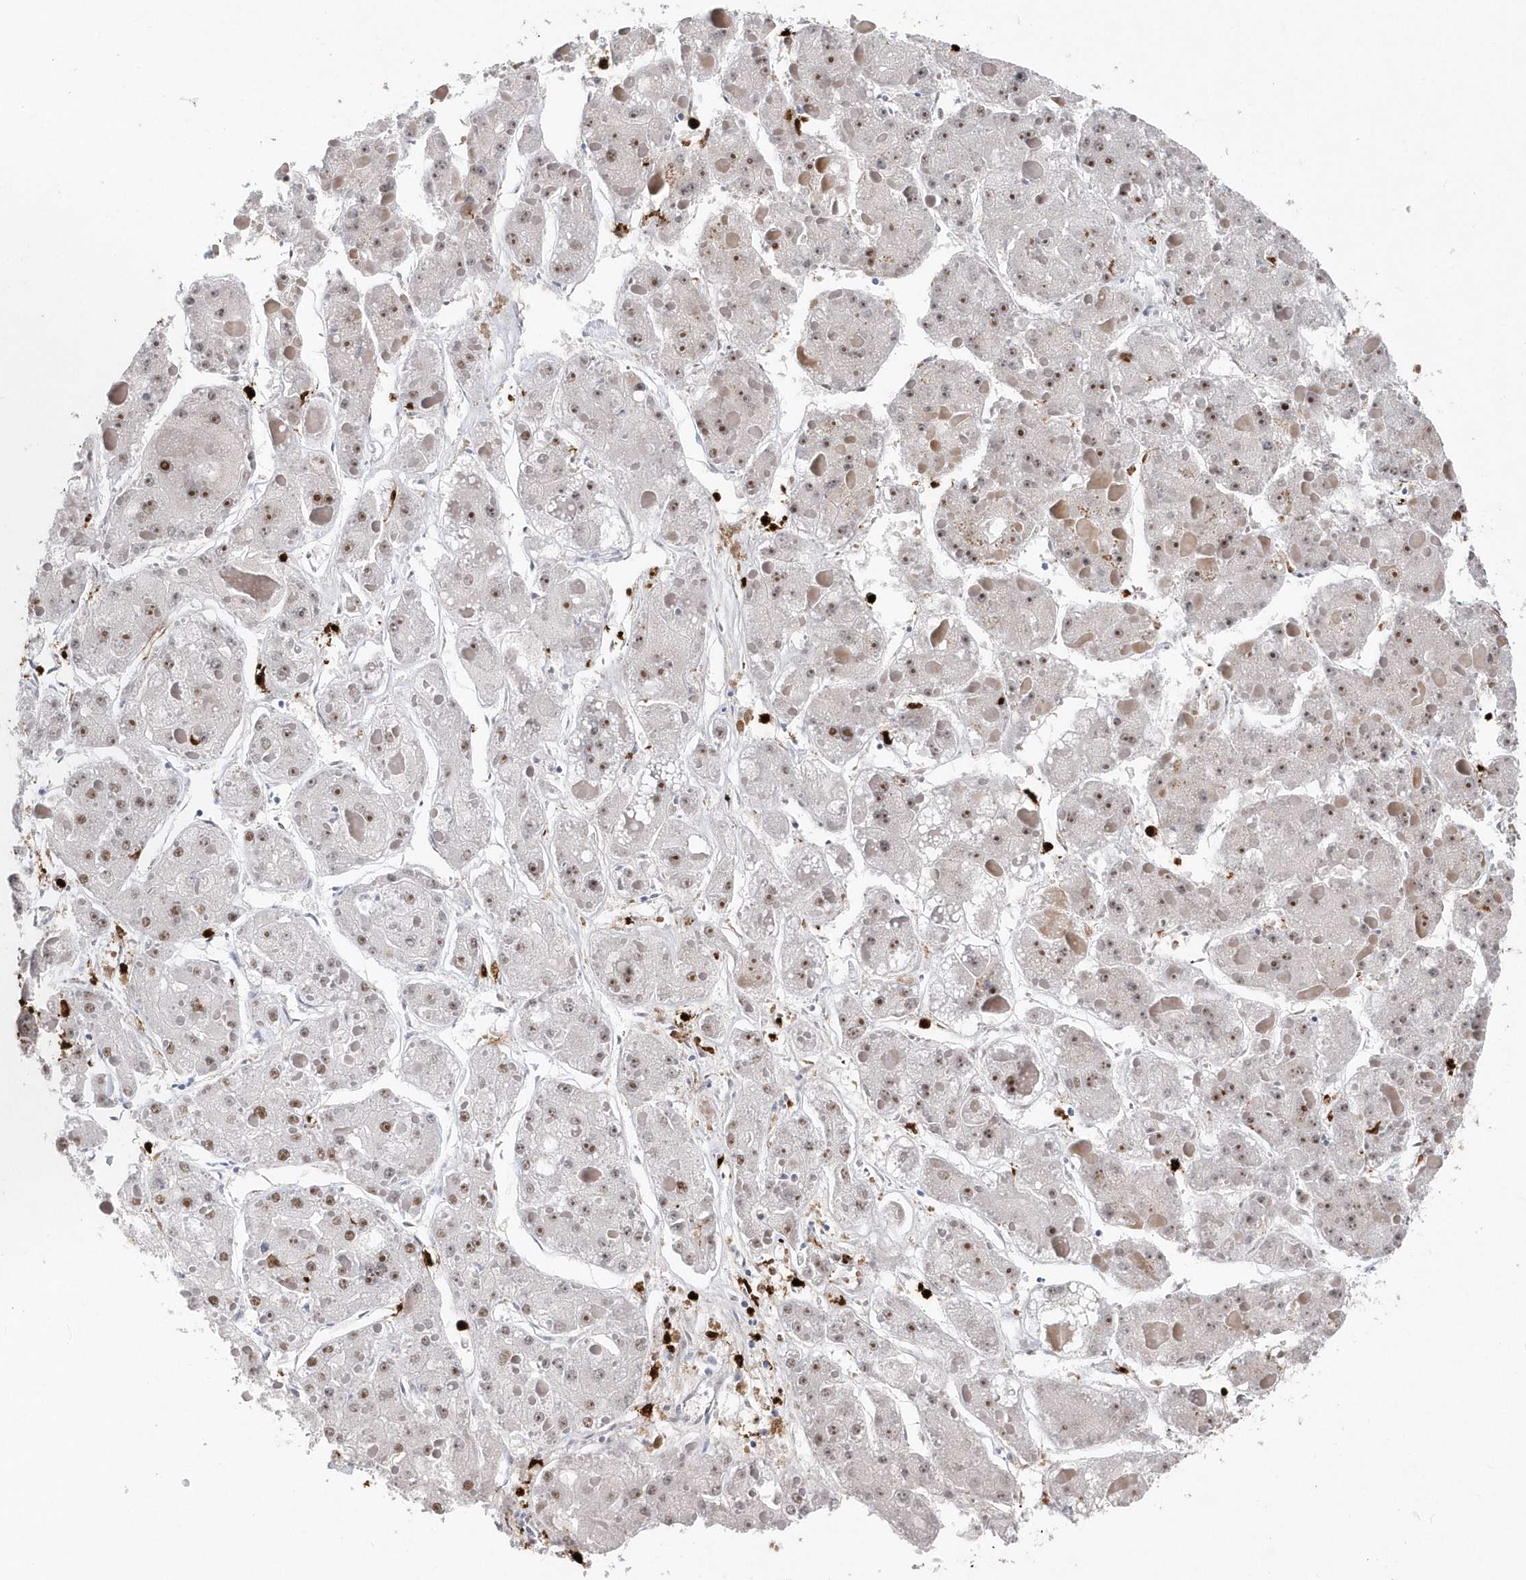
{"staining": {"intensity": "weak", "quantity": ">75%", "location": "nuclear"}, "tissue": "liver cancer", "cell_type": "Tumor cells", "image_type": "cancer", "snomed": [{"axis": "morphology", "description": "Carcinoma, Hepatocellular, NOS"}, {"axis": "topography", "description": "Liver"}], "caption": "IHC of hepatocellular carcinoma (liver) demonstrates low levels of weak nuclear positivity in approximately >75% of tumor cells.", "gene": "RPP30", "patient": {"sex": "female", "age": 73}}